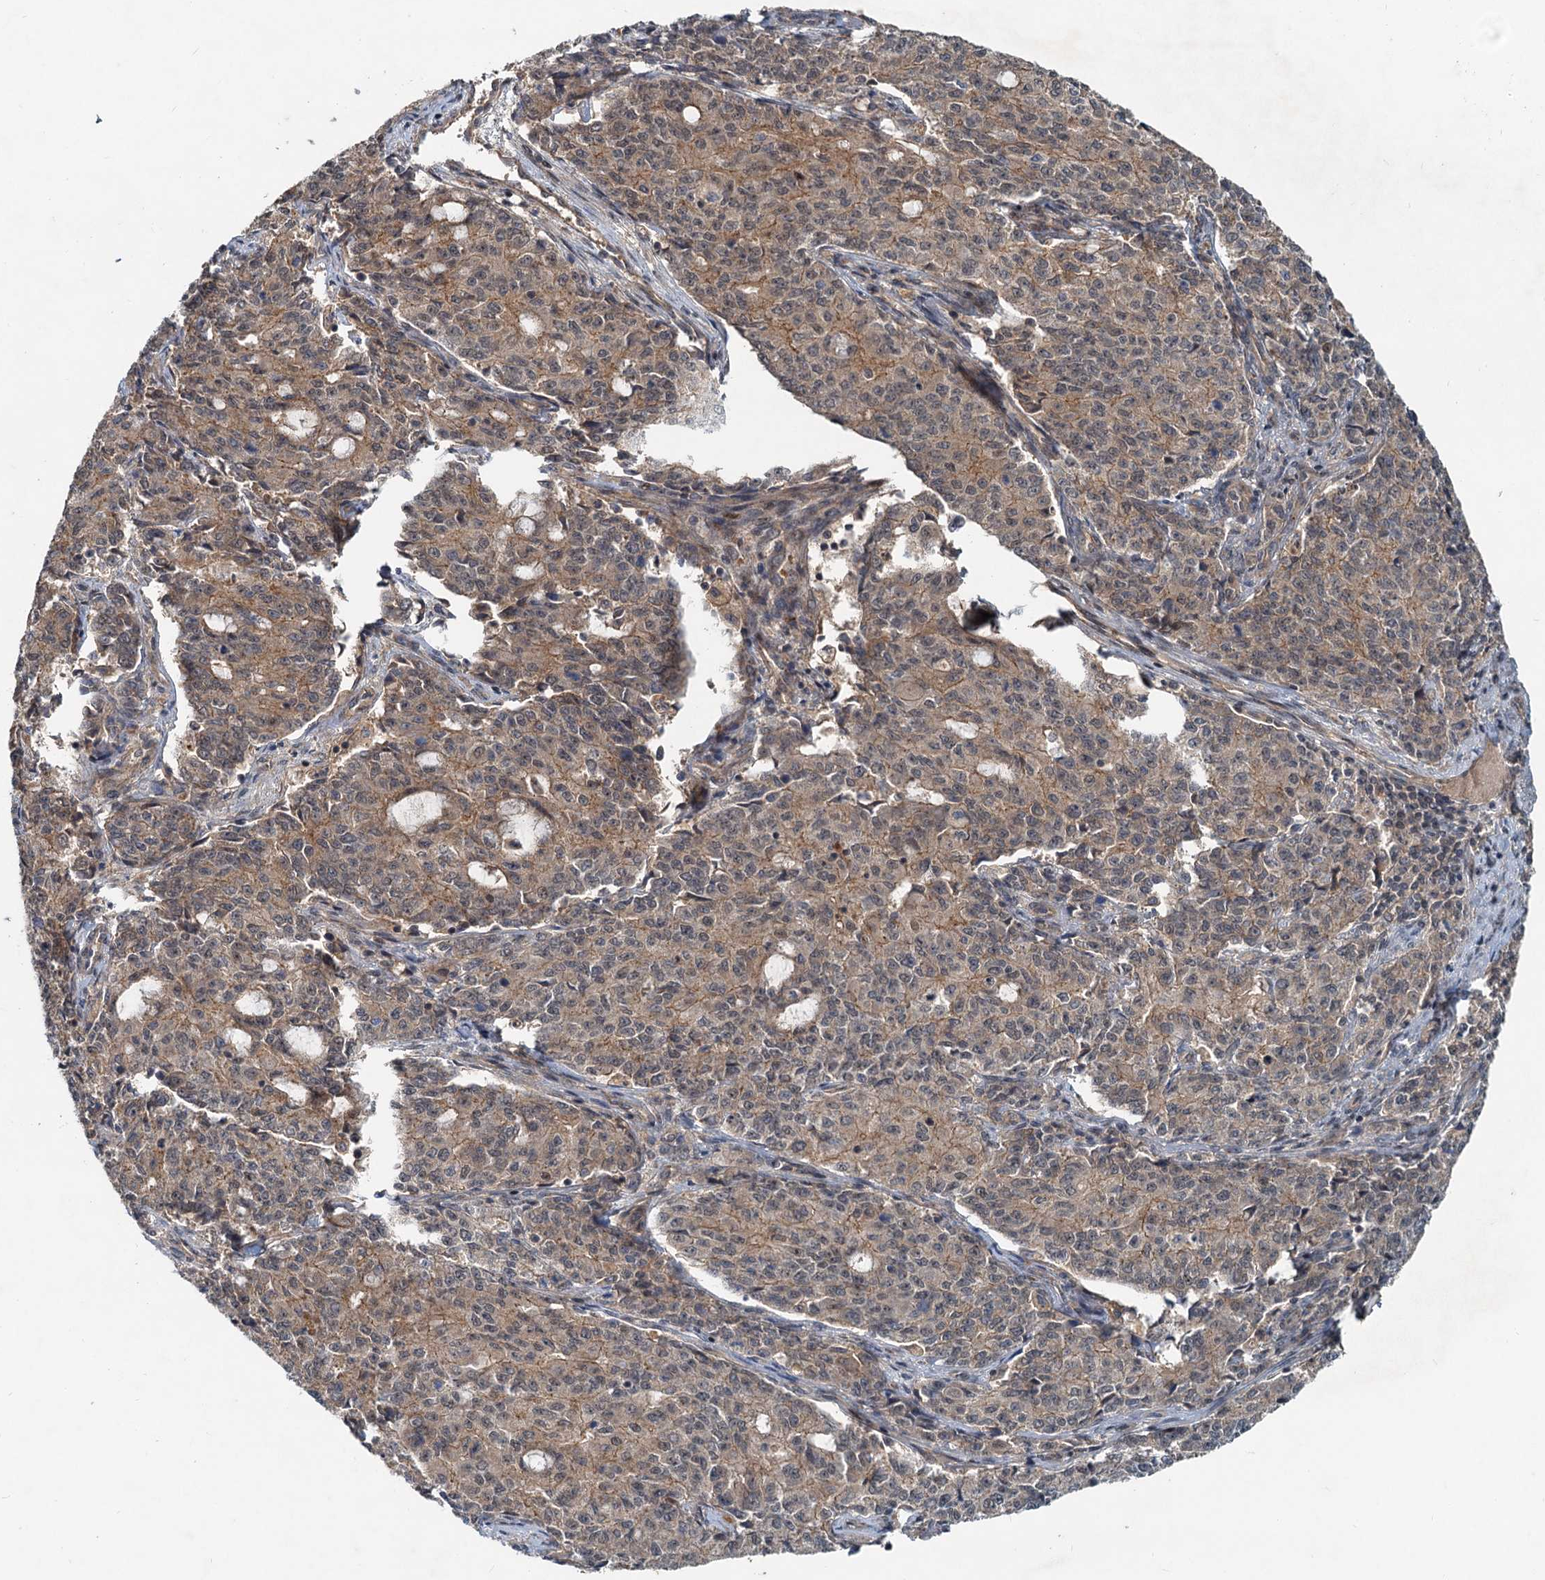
{"staining": {"intensity": "moderate", "quantity": ">75%", "location": "cytoplasmic/membranous"}, "tissue": "endometrial cancer", "cell_type": "Tumor cells", "image_type": "cancer", "snomed": [{"axis": "morphology", "description": "Adenocarcinoma, NOS"}, {"axis": "topography", "description": "Endometrium"}], "caption": "Immunohistochemical staining of human adenocarcinoma (endometrial) demonstrates medium levels of moderate cytoplasmic/membranous protein positivity in about >75% of tumor cells.", "gene": "CEP68", "patient": {"sex": "female", "age": 50}}